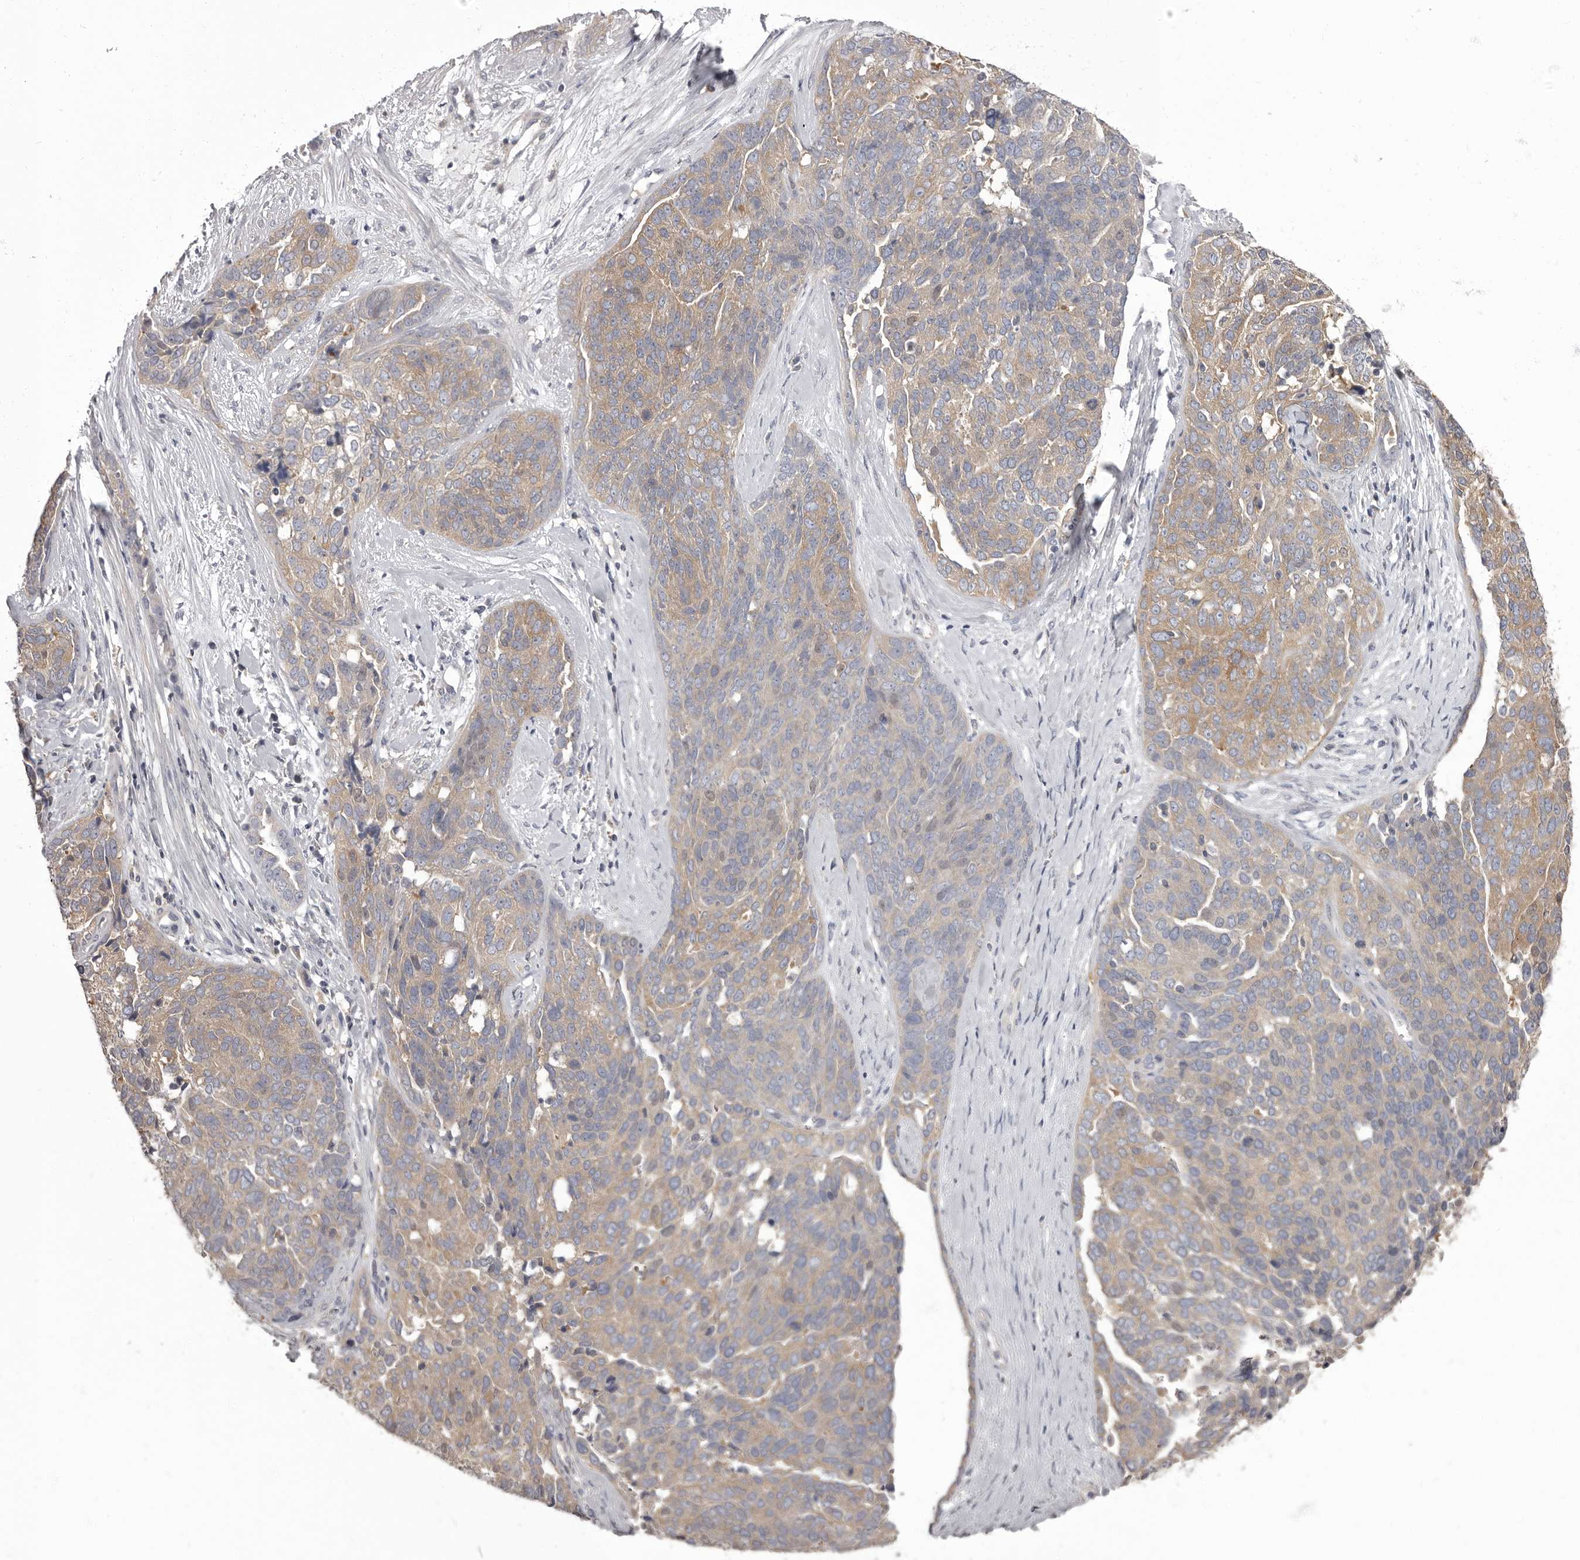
{"staining": {"intensity": "weak", "quantity": "25%-75%", "location": "cytoplasmic/membranous"}, "tissue": "ovarian cancer", "cell_type": "Tumor cells", "image_type": "cancer", "snomed": [{"axis": "morphology", "description": "Cystadenocarcinoma, serous, NOS"}, {"axis": "topography", "description": "Ovary"}], "caption": "Protein expression analysis of ovarian serous cystadenocarcinoma reveals weak cytoplasmic/membranous staining in about 25%-75% of tumor cells.", "gene": "APEH", "patient": {"sex": "female", "age": 44}}